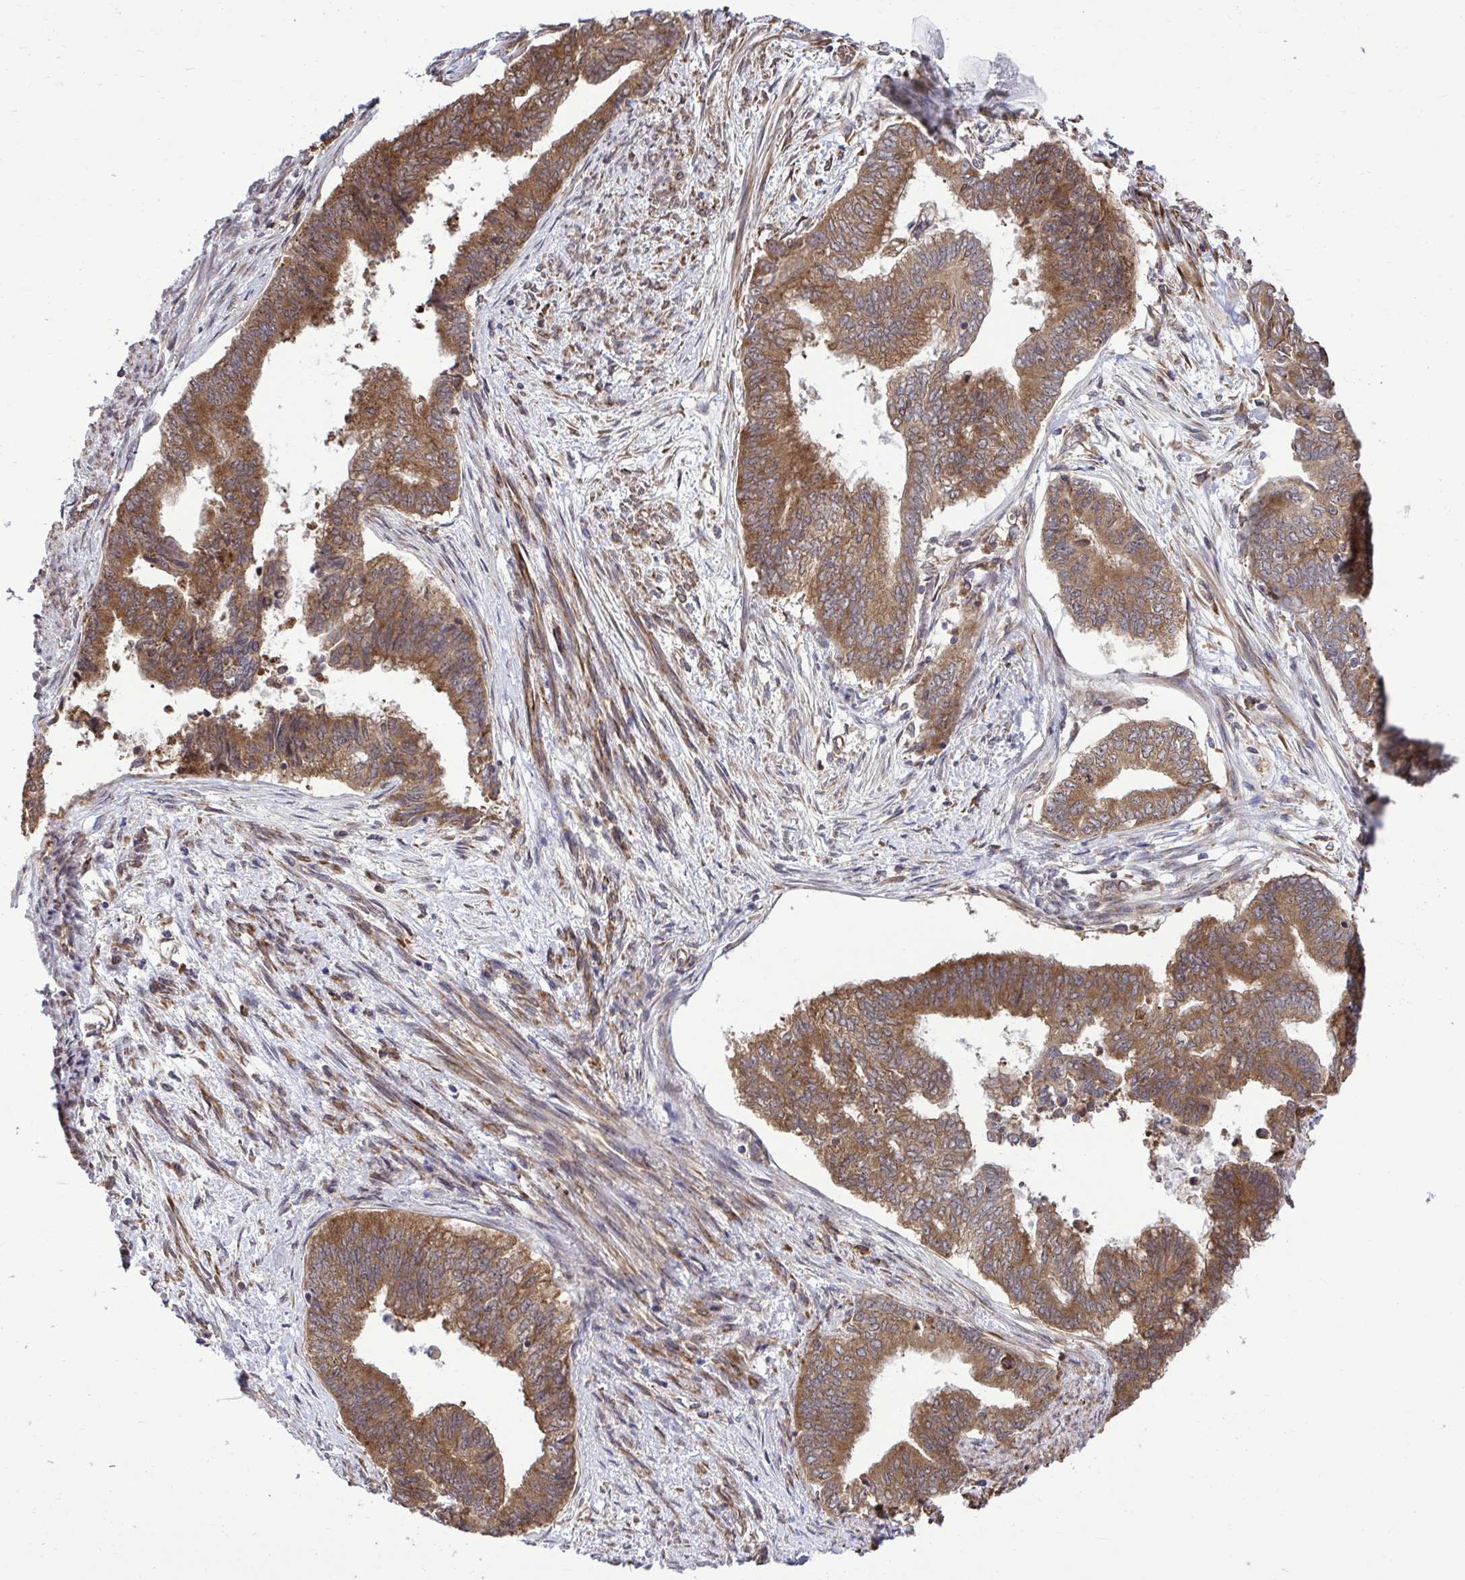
{"staining": {"intensity": "moderate", "quantity": ">75%", "location": "cytoplasmic/membranous"}, "tissue": "endometrial cancer", "cell_type": "Tumor cells", "image_type": "cancer", "snomed": [{"axis": "morphology", "description": "Adenocarcinoma, NOS"}, {"axis": "topography", "description": "Endometrium"}], "caption": "Tumor cells demonstrate medium levels of moderate cytoplasmic/membranous expression in approximately >75% of cells in human endometrial adenocarcinoma.", "gene": "RPS15", "patient": {"sex": "female", "age": 65}}